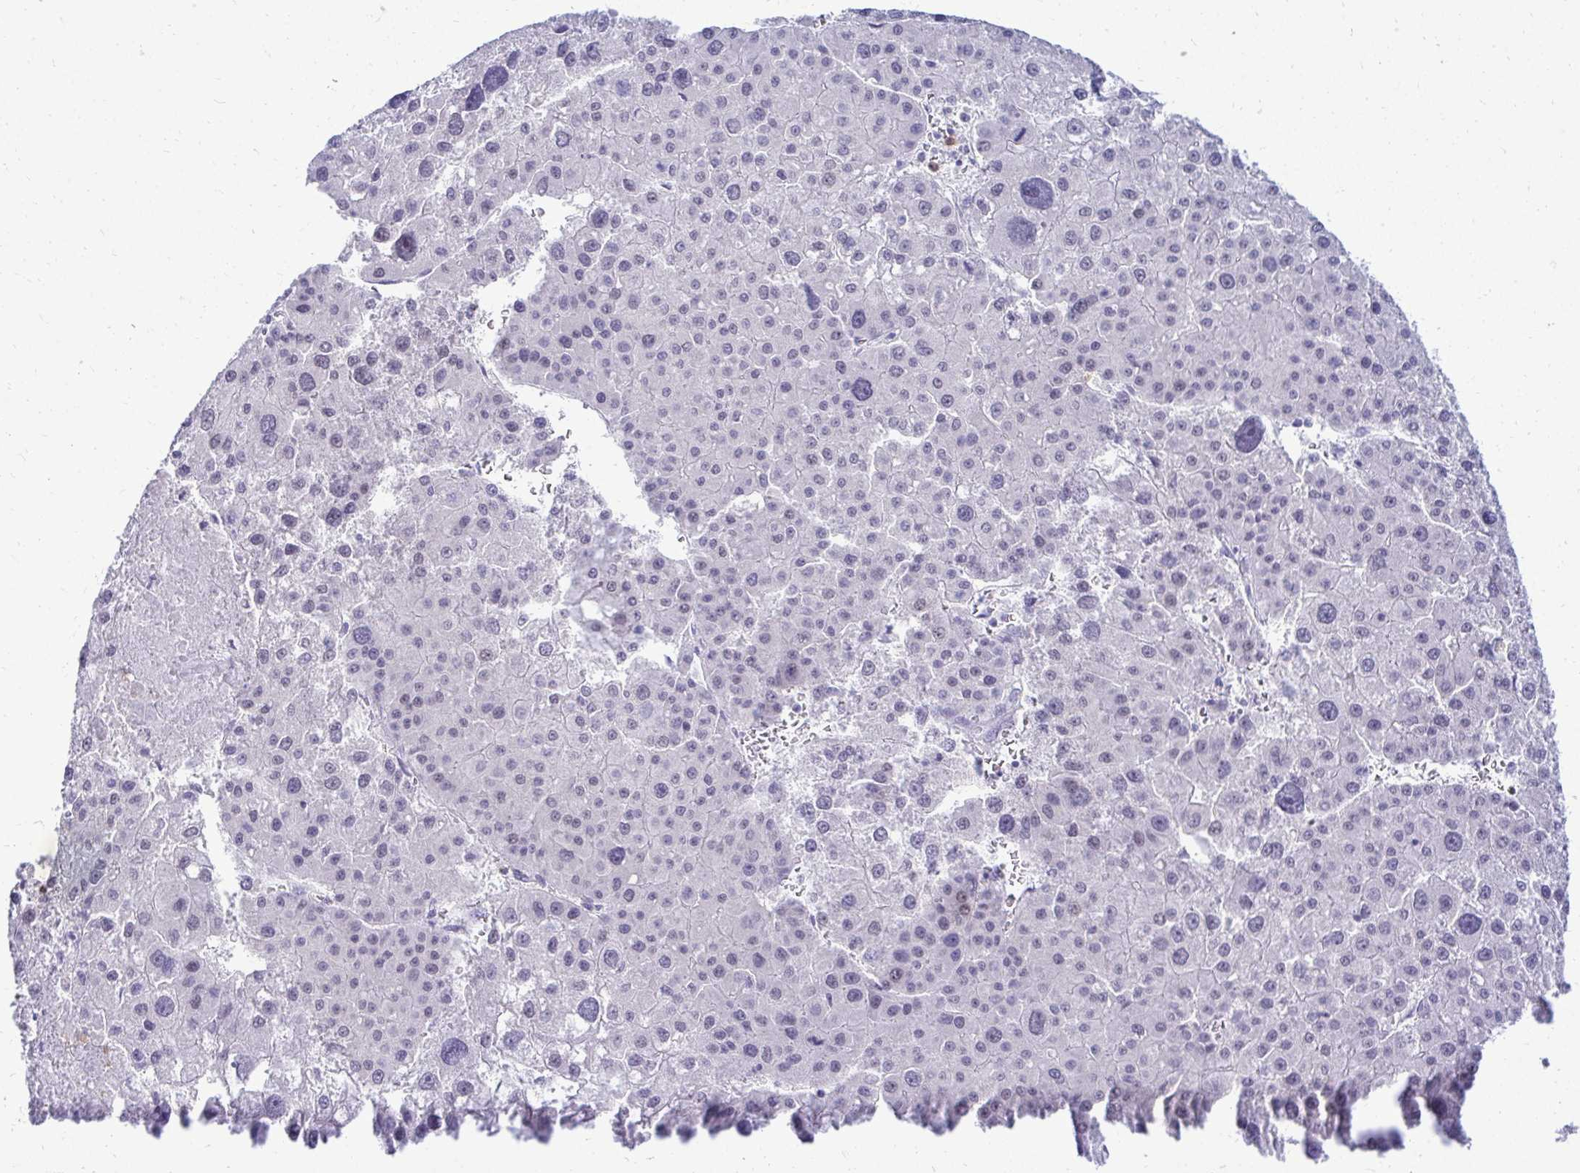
{"staining": {"intensity": "negative", "quantity": "none", "location": "none"}, "tissue": "liver cancer", "cell_type": "Tumor cells", "image_type": "cancer", "snomed": [{"axis": "morphology", "description": "Carcinoma, Hepatocellular, NOS"}, {"axis": "topography", "description": "Liver"}], "caption": "This histopathology image is of hepatocellular carcinoma (liver) stained with immunohistochemistry to label a protein in brown with the nuclei are counter-stained blue. There is no expression in tumor cells.", "gene": "ZSWIM9", "patient": {"sex": "male", "age": 73}}